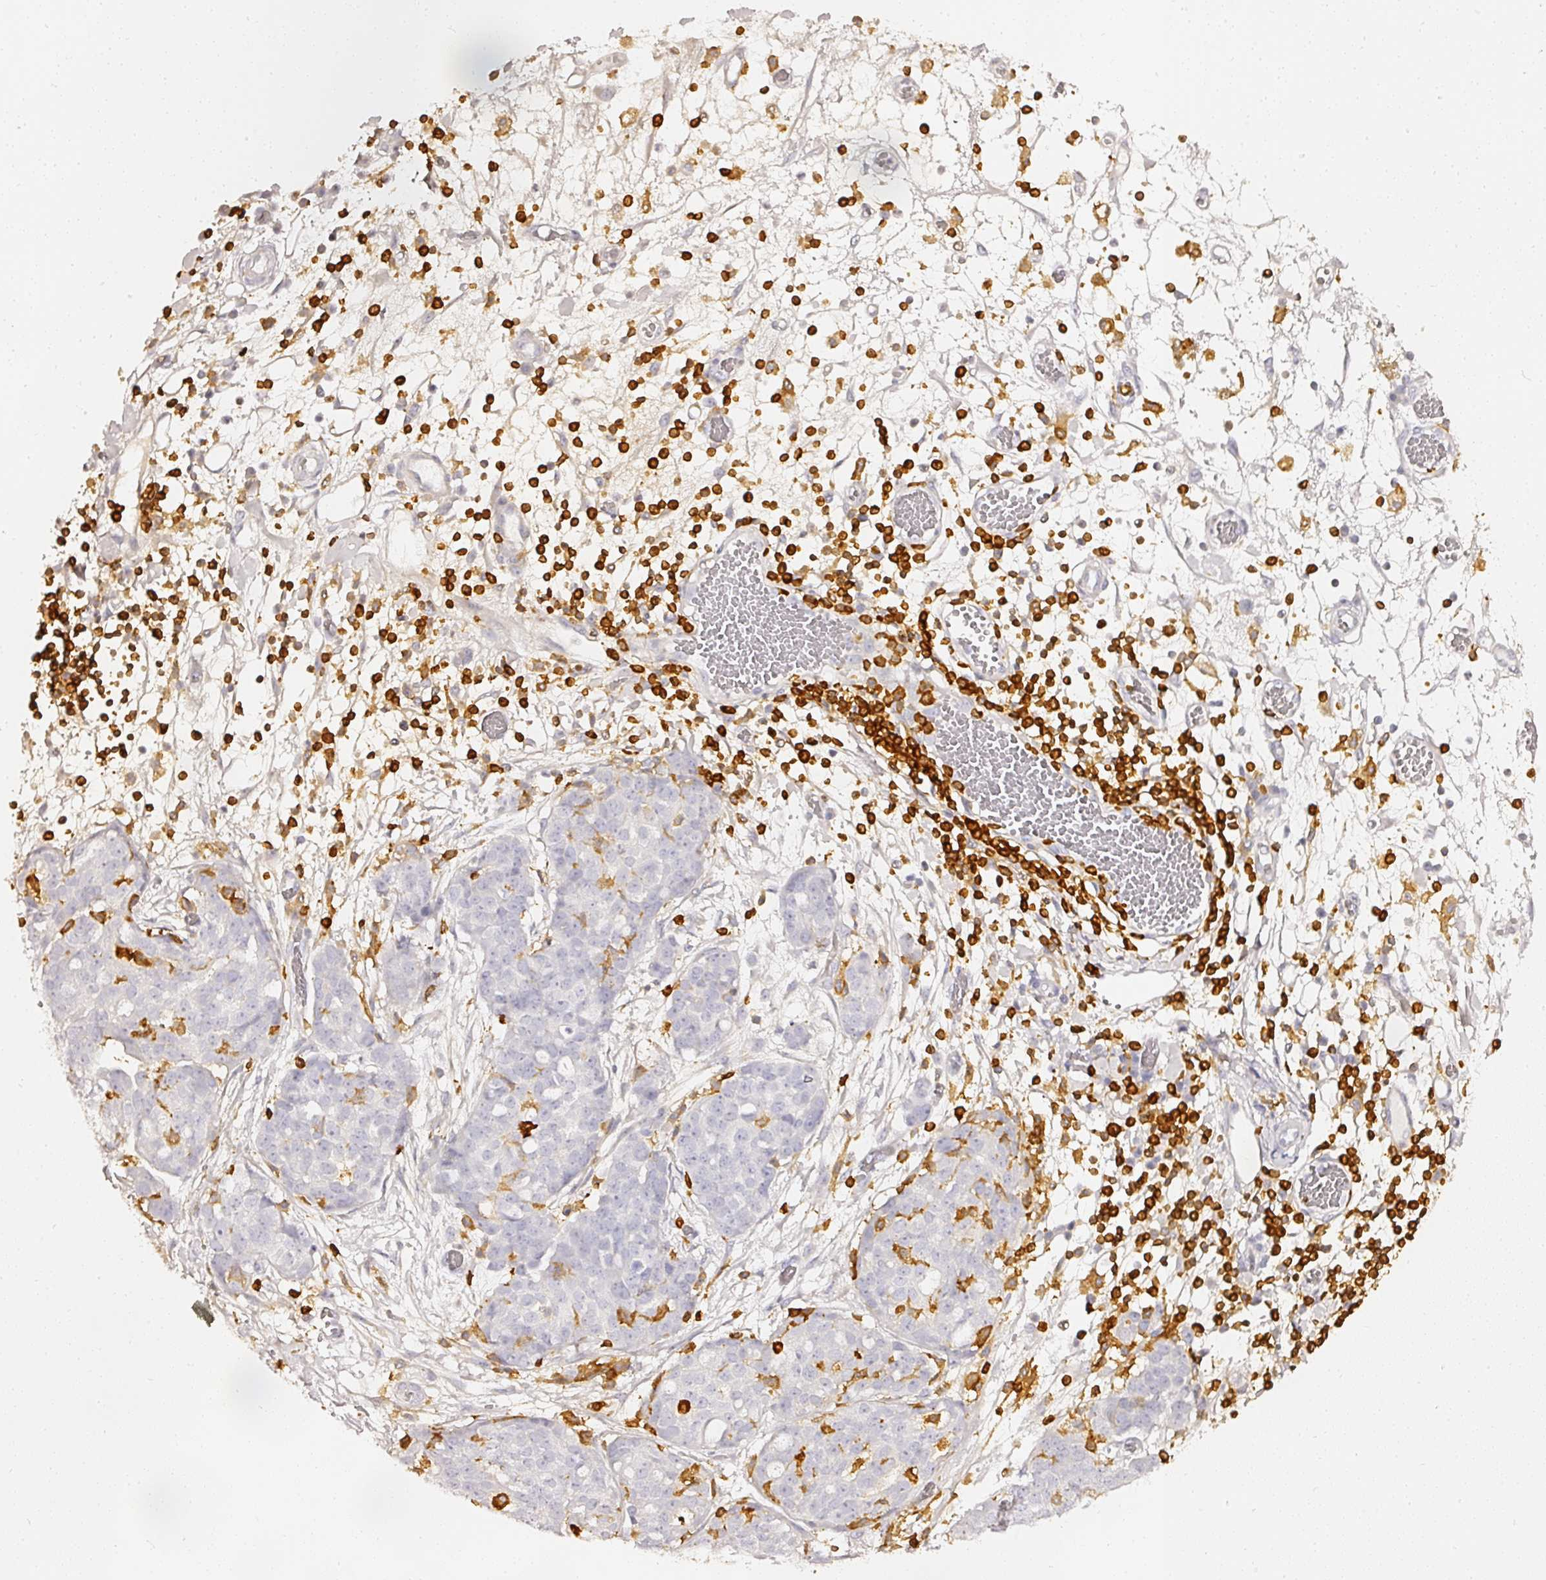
{"staining": {"intensity": "negative", "quantity": "none", "location": "none"}, "tissue": "ovarian cancer", "cell_type": "Tumor cells", "image_type": "cancer", "snomed": [{"axis": "morphology", "description": "Cystadenocarcinoma, serous, NOS"}, {"axis": "topography", "description": "Soft tissue"}, {"axis": "topography", "description": "Ovary"}], "caption": "The micrograph shows no staining of tumor cells in ovarian cancer. The staining is performed using DAB (3,3'-diaminobenzidine) brown chromogen with nuclei counter-stained in using hematoxylin.", "gene": "EVL", "patient": {"sex": "female", "age": 57}}